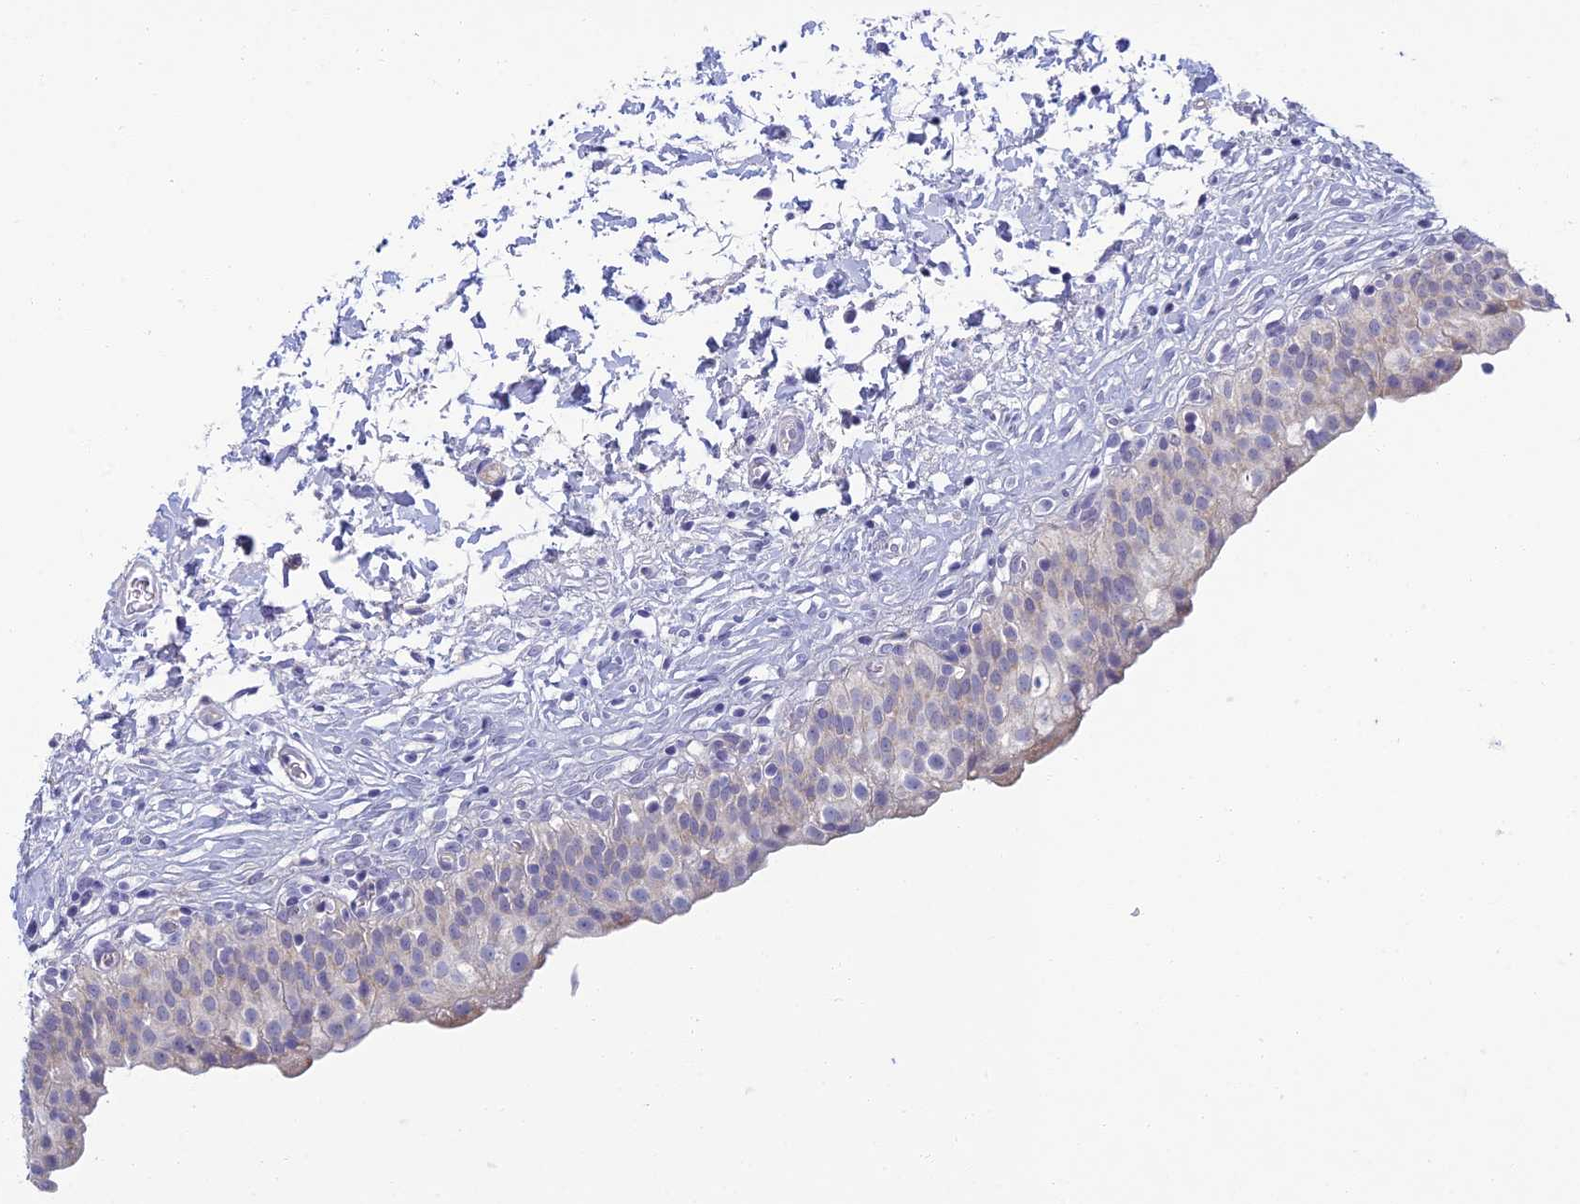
{"staining": {"intensity": "negative", "quantity": "none", "location": "none"}, "tissue": "urinary bladder", "cell_type": "Urothelial cells", "image_type": "normal", "snomed": [{"axis": "morphology", "description": "Normal tissue, NOS"}, {"axis": "topography", "description": "Urinary bladder"}], "caption": "This is an immunohistochemistry micrograph of benign human urinary bladder. There is no expression in urothelial cells.", "gene": "SLC25A41", "patient": {"sex": "male", "age": 55}}